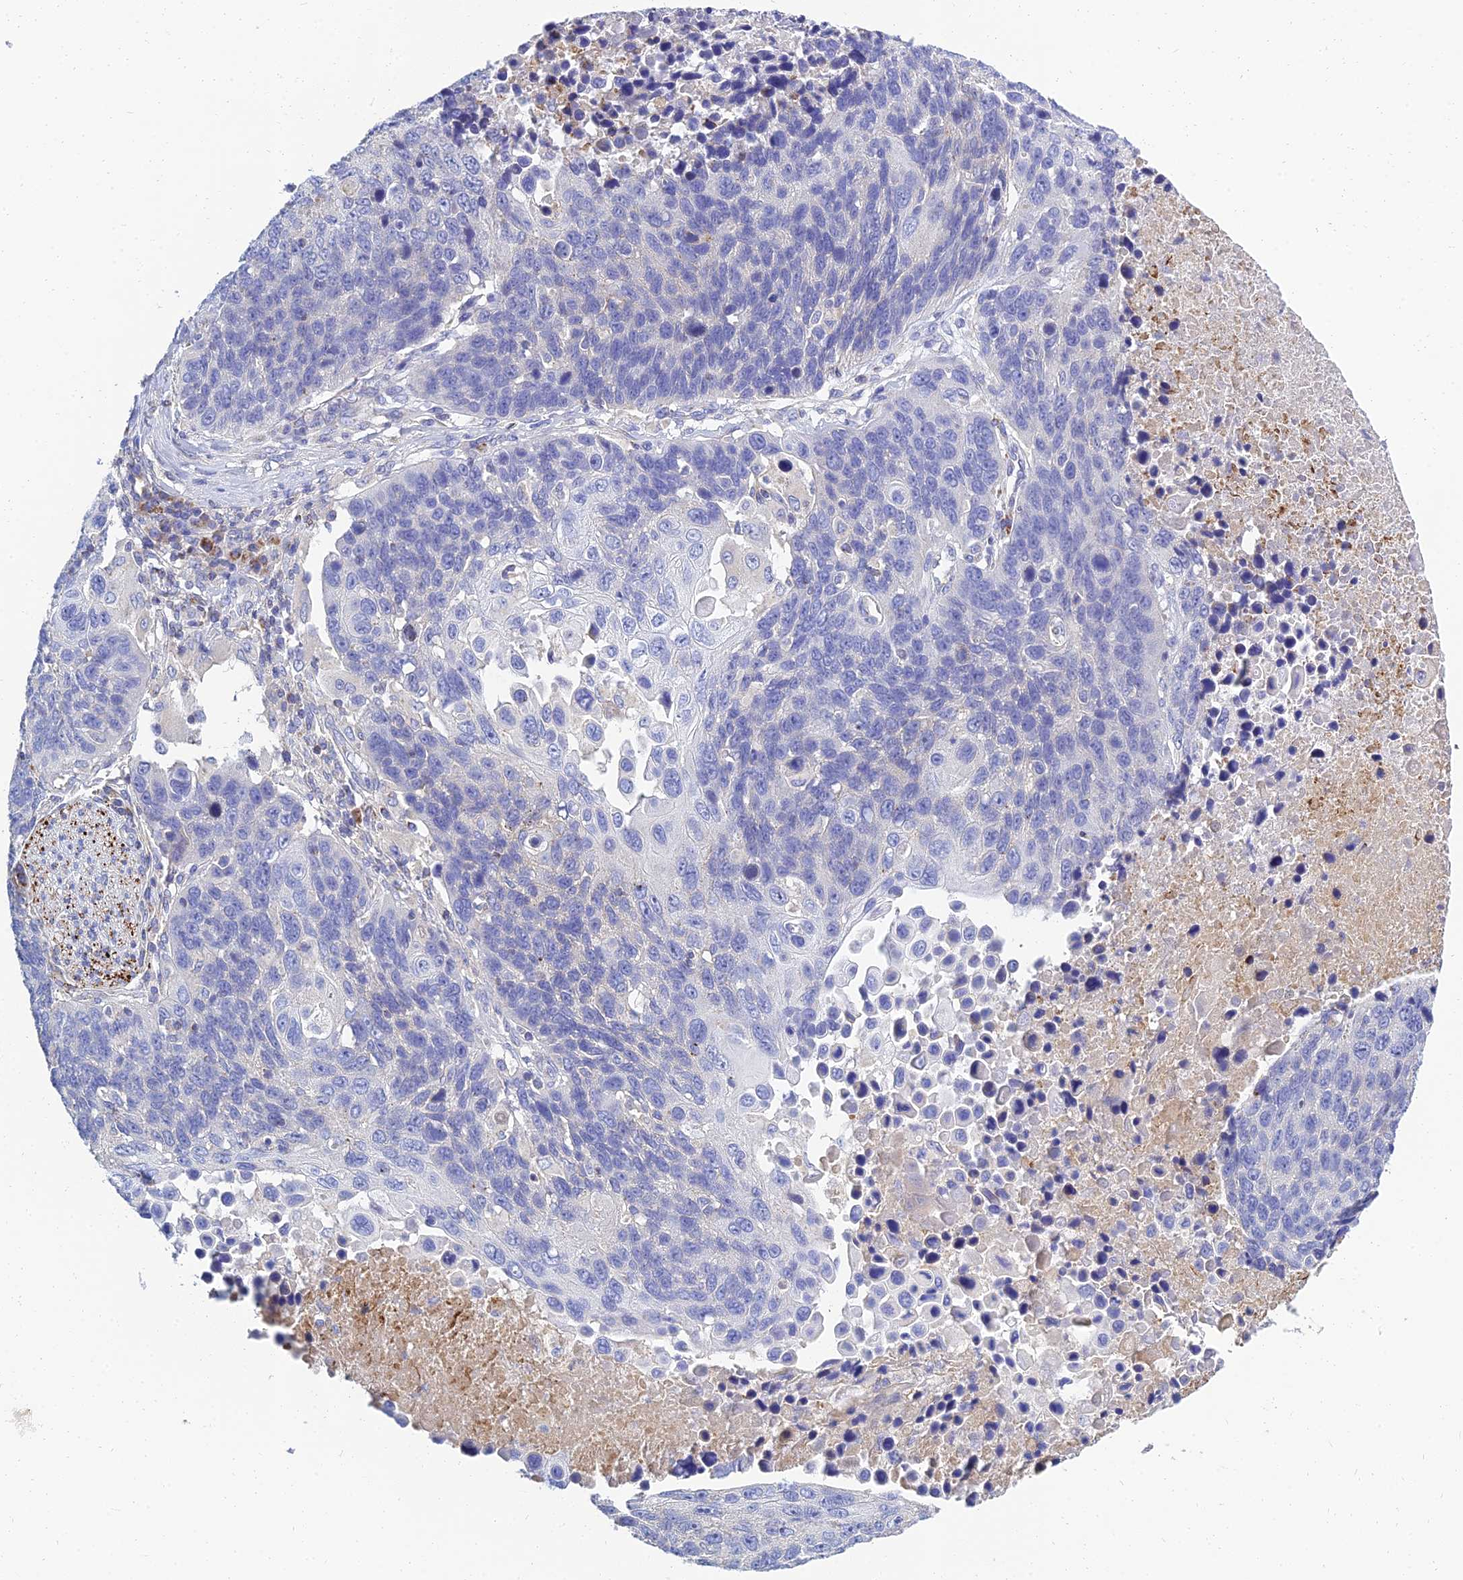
{"staining": {"intensity": "negative", "quantity": "none", "location": "none"}, "tissue": "lung cancer", "cell_type": "Tumor cells", "image_type": "cancer", "snomed": [{"axis": "morphology", "description": "Normal tissue, NOS"}, {"axis": "morphology", "description": "Squamous cell carcinoma, NOS"}, {"axis": "topography", "description": "Lymph node"}, {"axis": "topography", "description": "Lung"}], "caption": "This image is of lung squamous cell carcinoma stained with immunohistochemistry to label a protein in brown with the nuclei are counter-stained blue. There is no staining in tumor cells.", "gene": "NPY", "patient": {"sex": "male", "age": 66}}